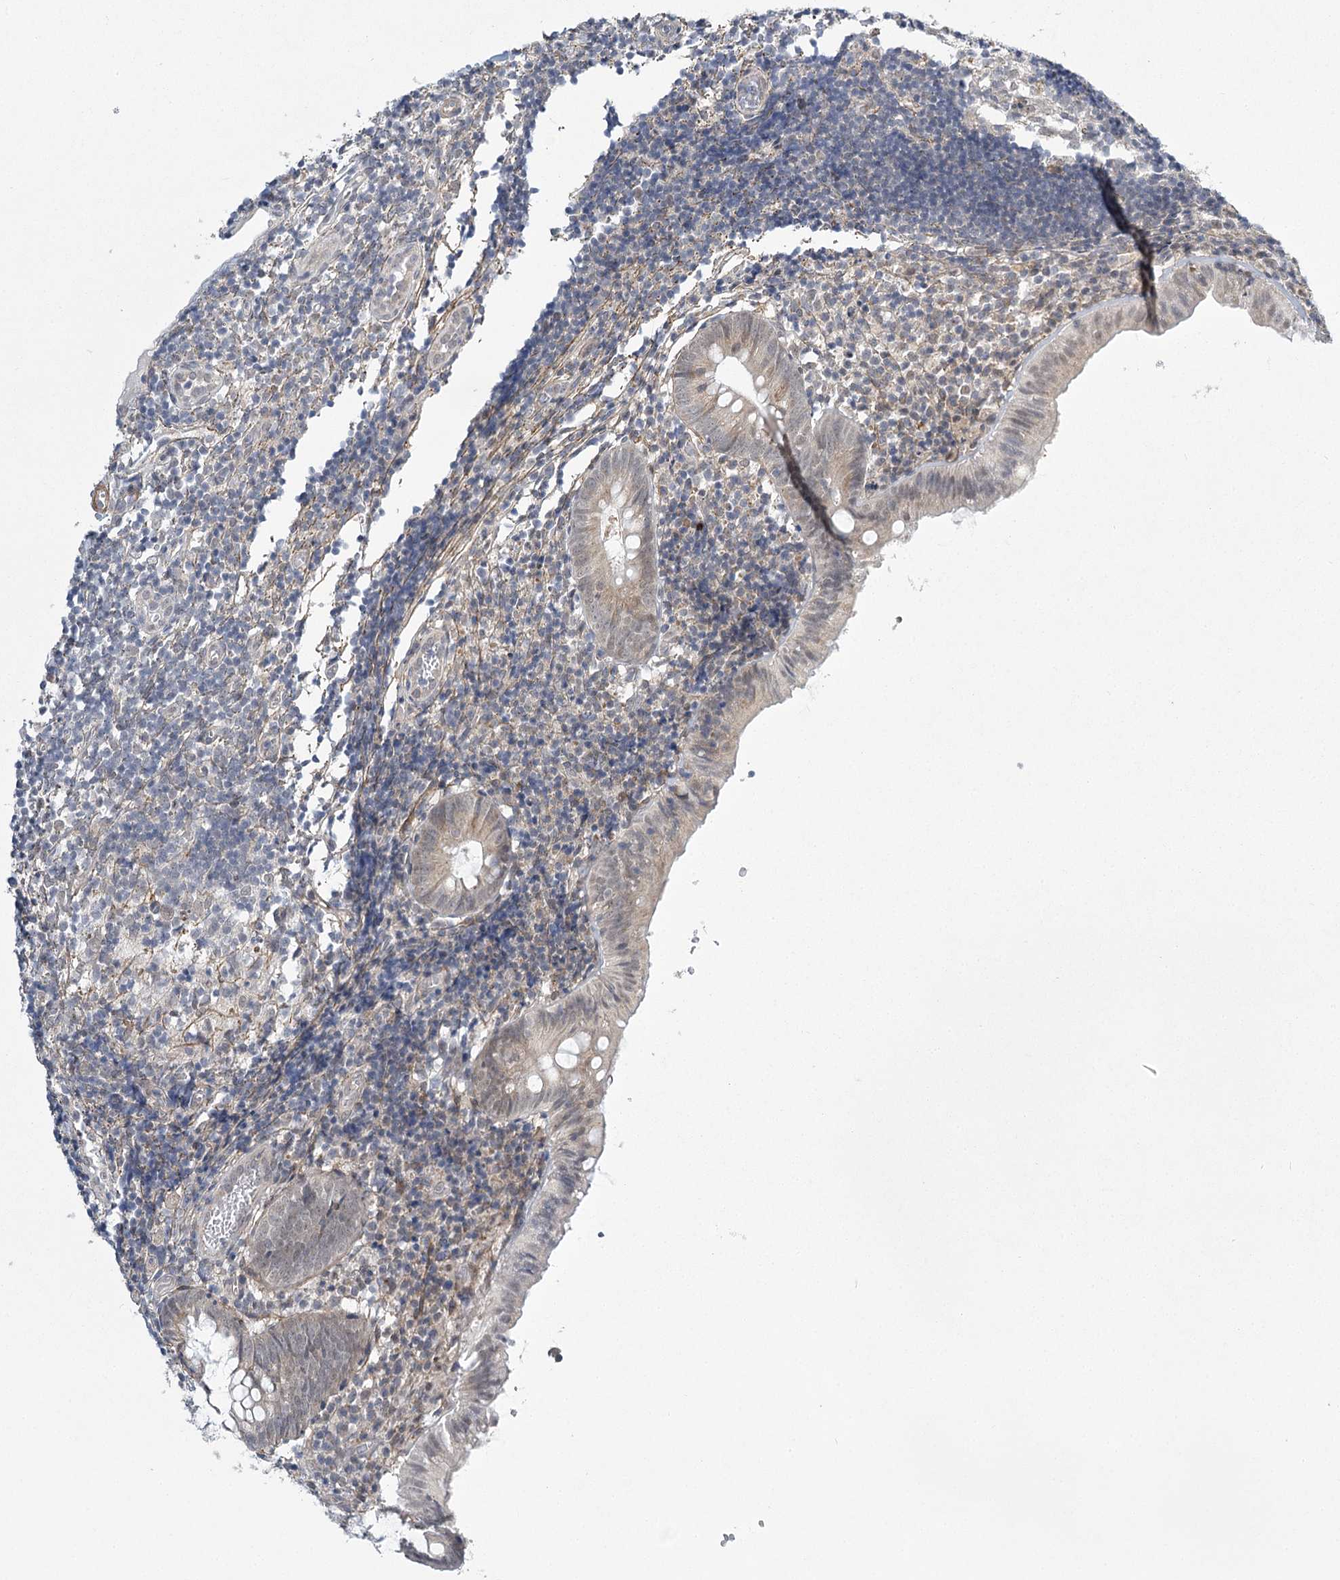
{"staining": {"intensity": "weak", "quantity": "25%-75%", "location": "nuclear"}, "tissue": "appendix", "cell_type": "Glandular cells", "image_type": "normal", "snomed": [{"axis": "morphology", "description": "Normal tissue, NOS"}, {"axis": "topography", "description": "Appendix"}], "caption": "Protein expression analysis of benign human appendix reveals weak nuclear expression in approximately 25%-75% of glandular cells. The staining is performed using DAB brown chromogen to label protein expression. The nuclei are counter-stained blue using hematoxylin.", "gene": "MED28", "patient": {"sex": "male", "age": 8}}